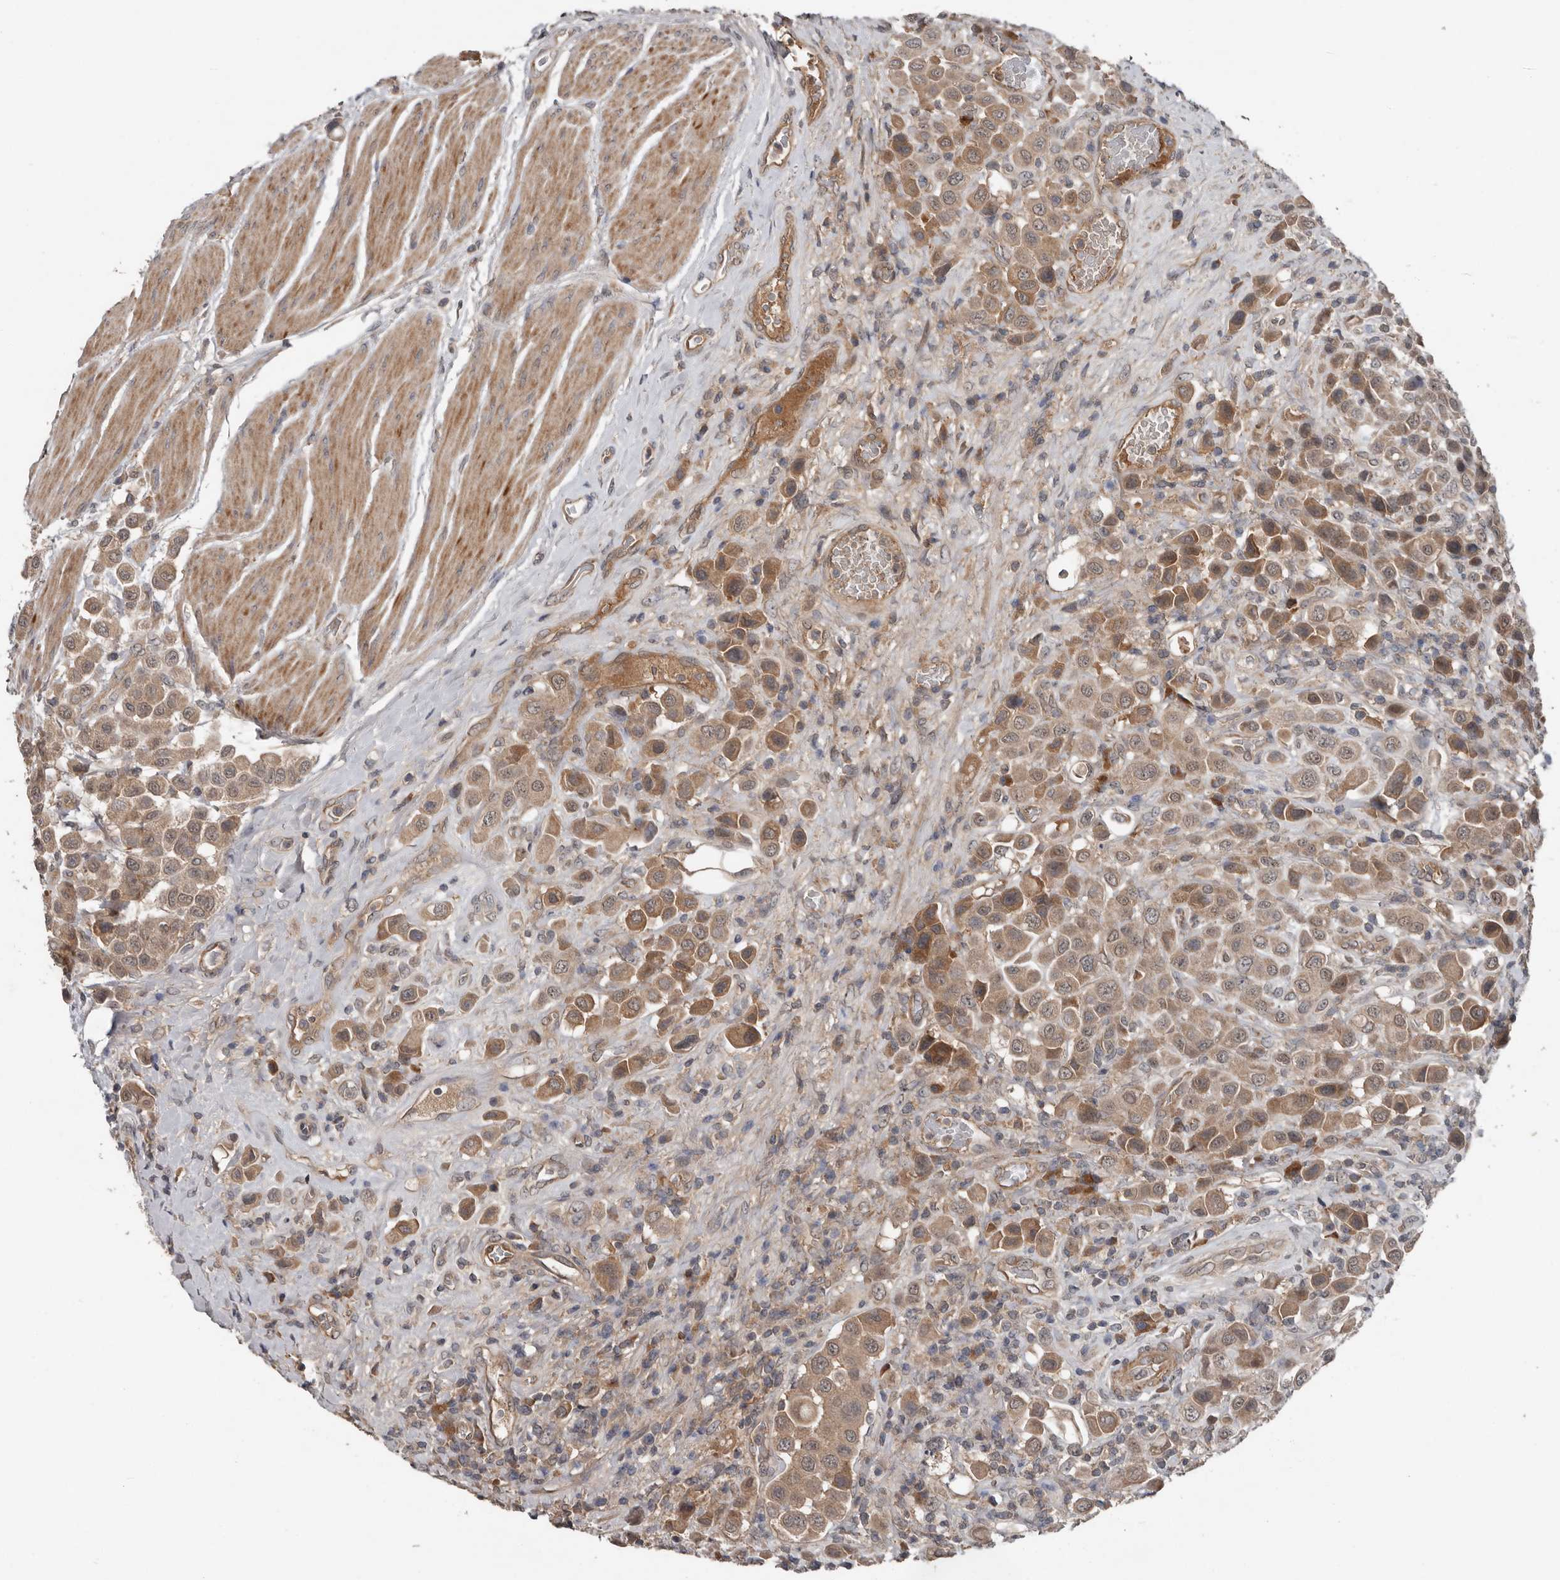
{"staining": {"intensity": "moderate", "quantity": ">75%", "location": "cytoplasmic/membranous"}, "tissue": "urothelial cancer", "cell_type": "Tumor cells", "image_type": "cancer", "snomed": [{"axis": "morphology", "description": "Urothelial carcinoma, High grade"}, {"axis": "topography", "description": "Urinary bladder"}], "caption": "A high-resolution image shows immunohistochemistry staining of urothelial cancer, which demonstrates moderate cytoplasmic/membranous positivity in approximately >75% of tumor cells.", "gene": "DNAJB4", "patient": {"sex": "male", "age": 50}}